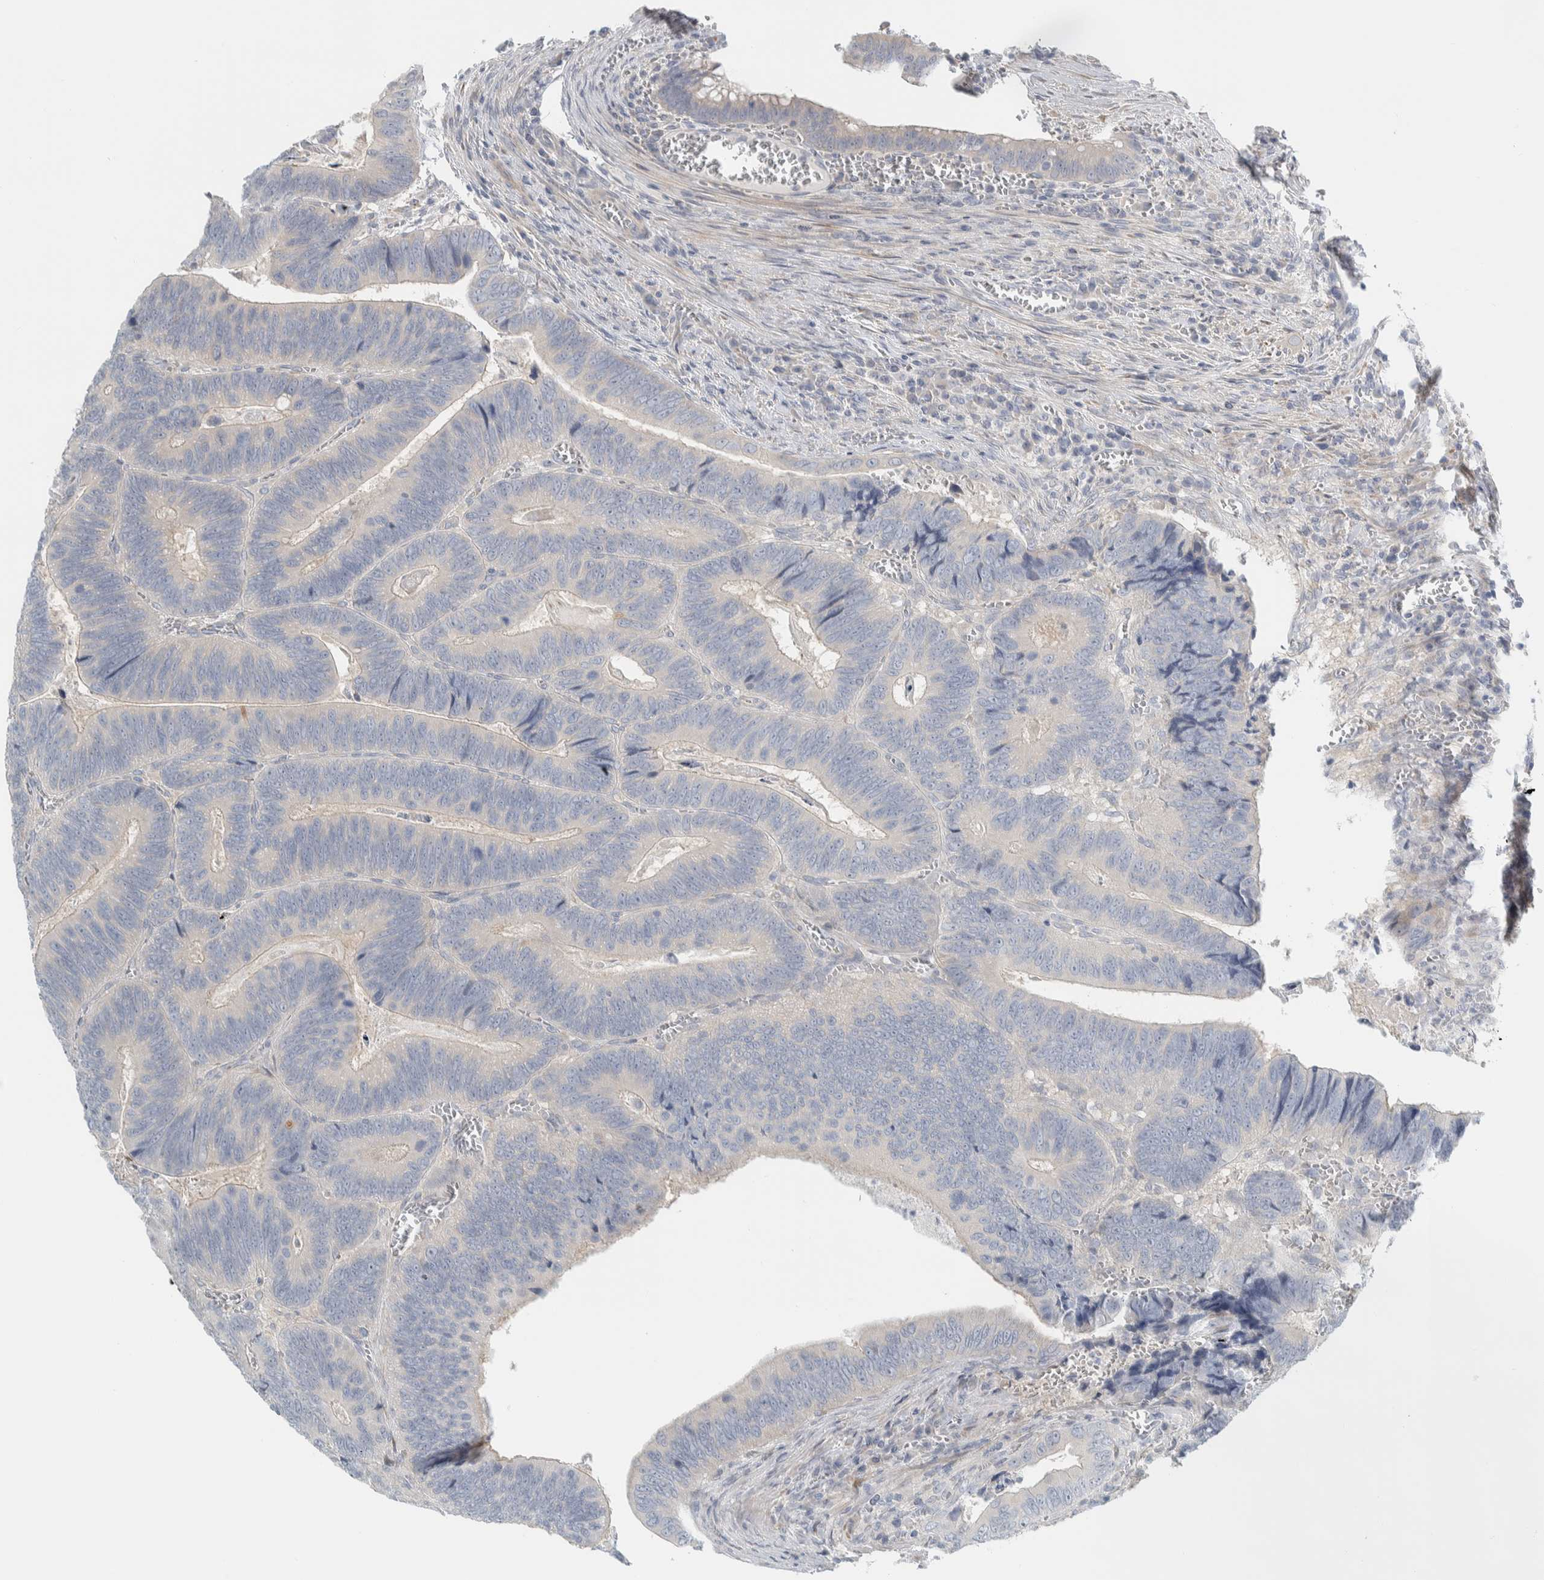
{"staining": {"intensity": "negative", "quantity": "none", "location": "none"}, "tissue": "colorectal cancer", "cell_type": "Tumor cells", "image_type": "cancer", "snomed": [{"axis": "morphology", "description": "Inflammation, NOS"}, {"axis": "morphology", "description": "Adenocarcinoma, NOS"}, {"axis": "topography", "description": "Colon"}], "caption": "This is a micrograph of IHC staining of colorectal adenocarcinoma, which shows no staining in tumor cells. (Stains: DAB (3,3'-diaminobenzidine) immunohistochemistry (IHC) with hematoxylin counter stain, Microscopy: brightfield microscopy at high magnification).", "gene": "HGS", "patient": {"sex": "male", "age": 72}}